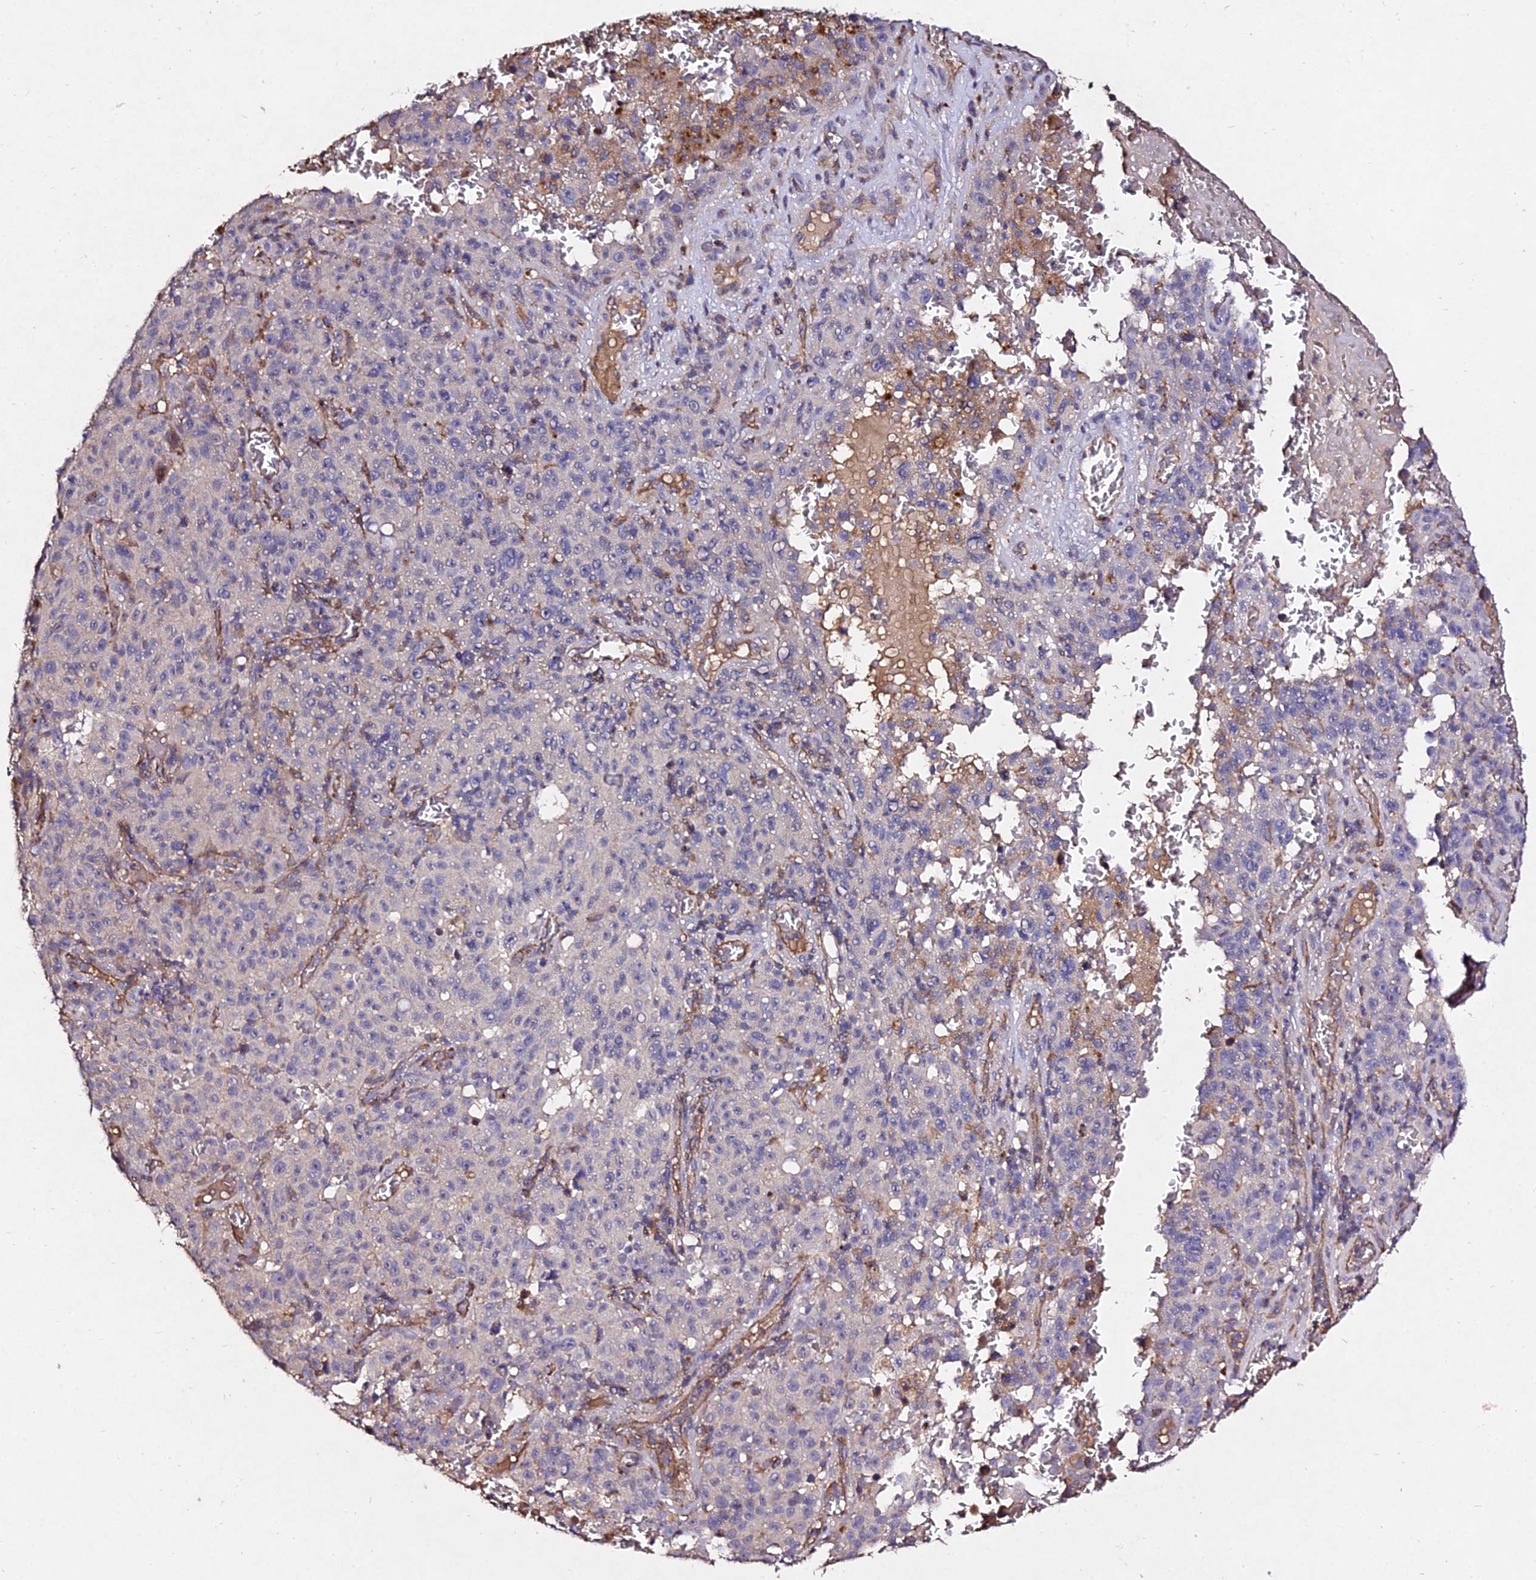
{"staining": {"intensity": "negative", "quantity": "none", "location": "none"}, "tissue": "melanoma", "cell_type": "Tumor cells", "image_type": "cancer", "snomed": [{"axis": "morphology", "description": "Malignant melanoma, NOS"}, {"axis": "topography", "description": "Skin"}], "caption": "Human malignant melanoma stained for a protein using immunohistochemistry shows no staining in tumor cells.", "gene": "AP3M2", "patient": {"sex": "female", "age": 82}}